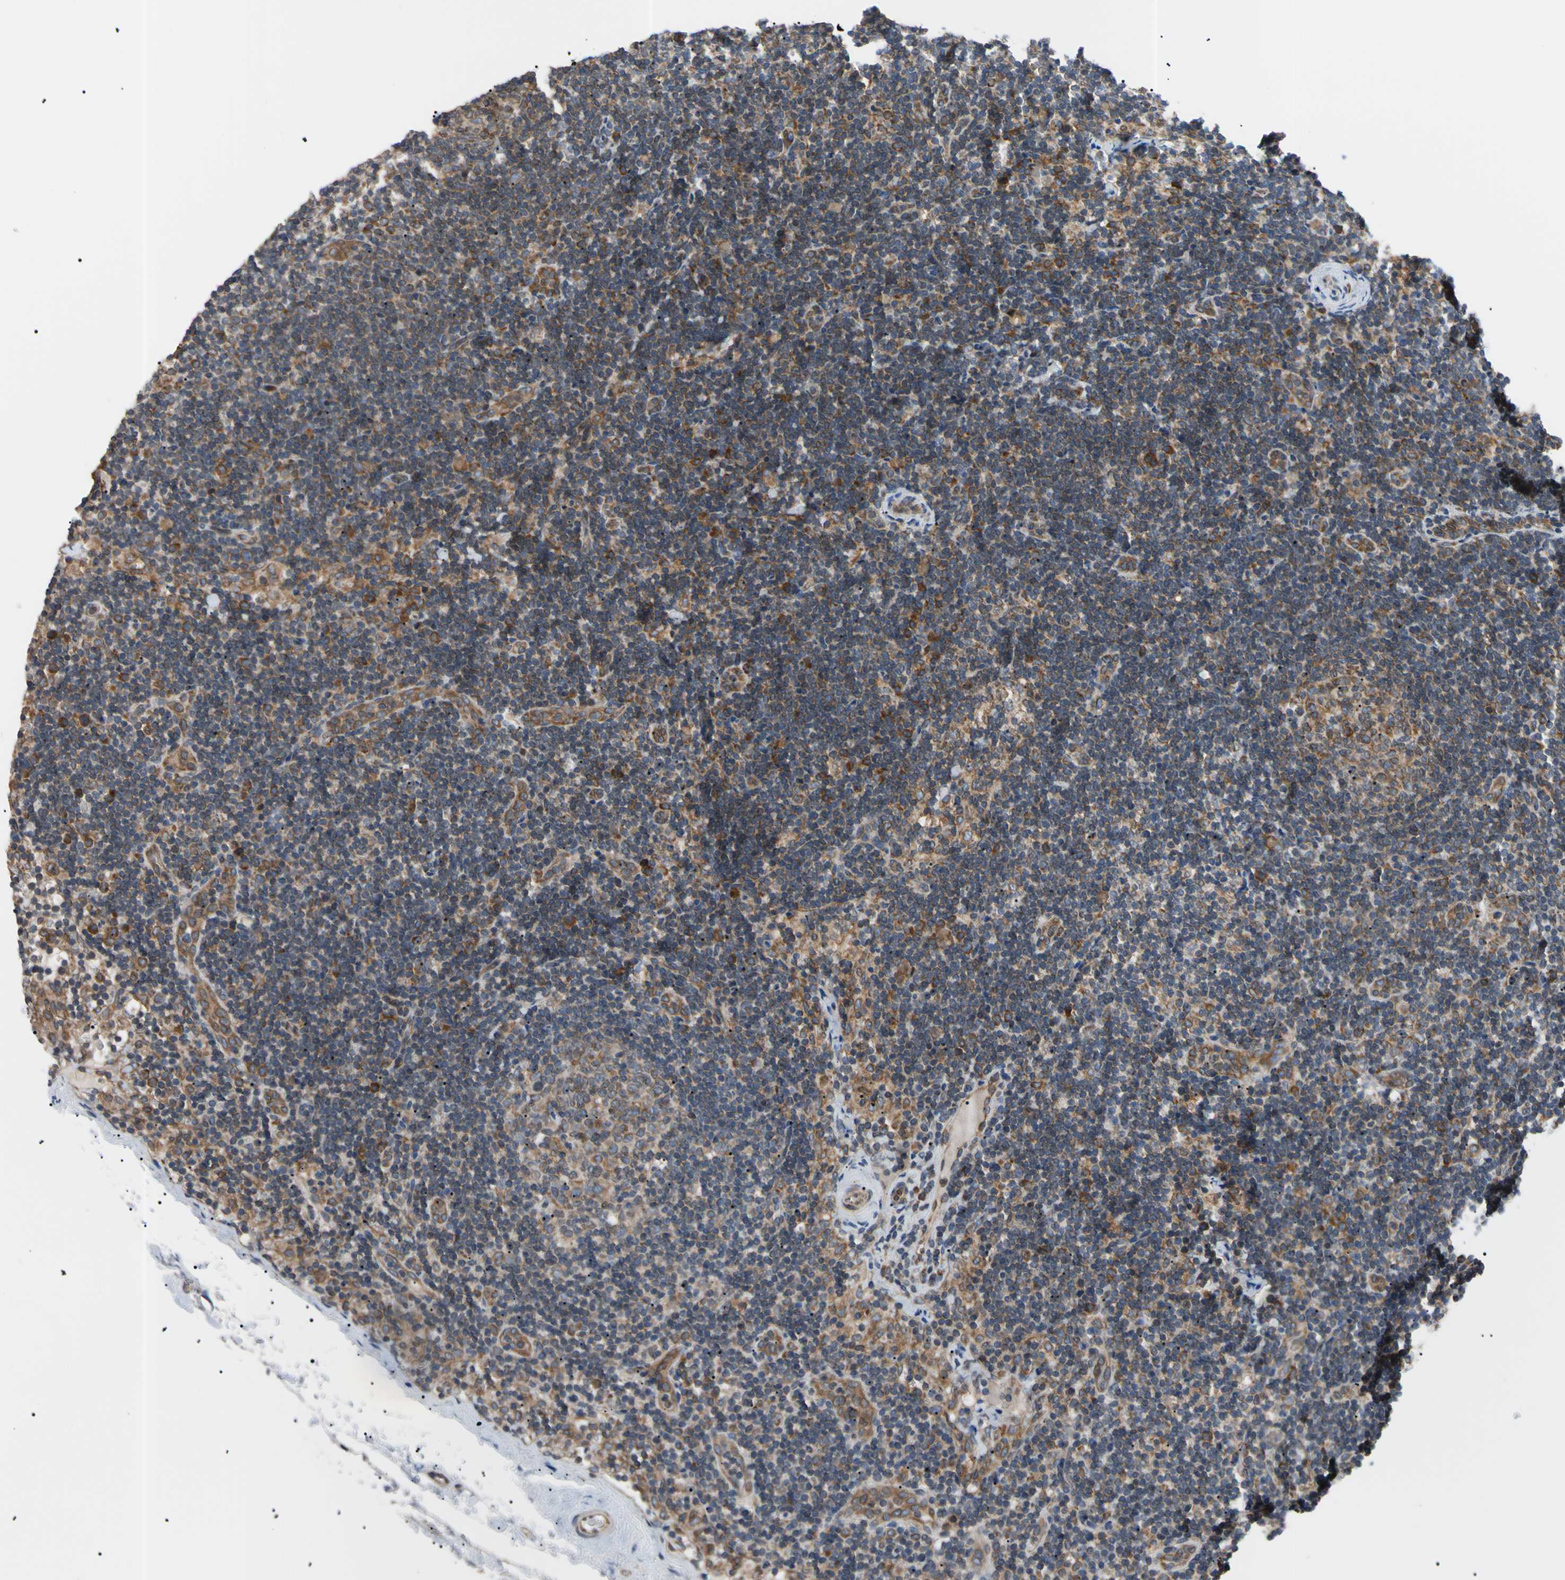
{"staining": {"intensity": "moderate", "quantity": ">75%", "location": "cytoplasmic/membranous"}, "tissue": "lymph node", "cell_type": "Germinal center cells", "image_type": "normal", "snomed": [{"axis": "morphology", "description": "Normal tissue, NOS"}, {"axis": "topography", "description": "Lymph node"}], "caption": "Unremarkable lymph node demonstrates moderate cytoplasmic/membranous positivity in about >75% of germinal center cells, visualized by immunohistochemistry.", "gene": "VAPA", "patient": {"sex": "female", "age": 14}}